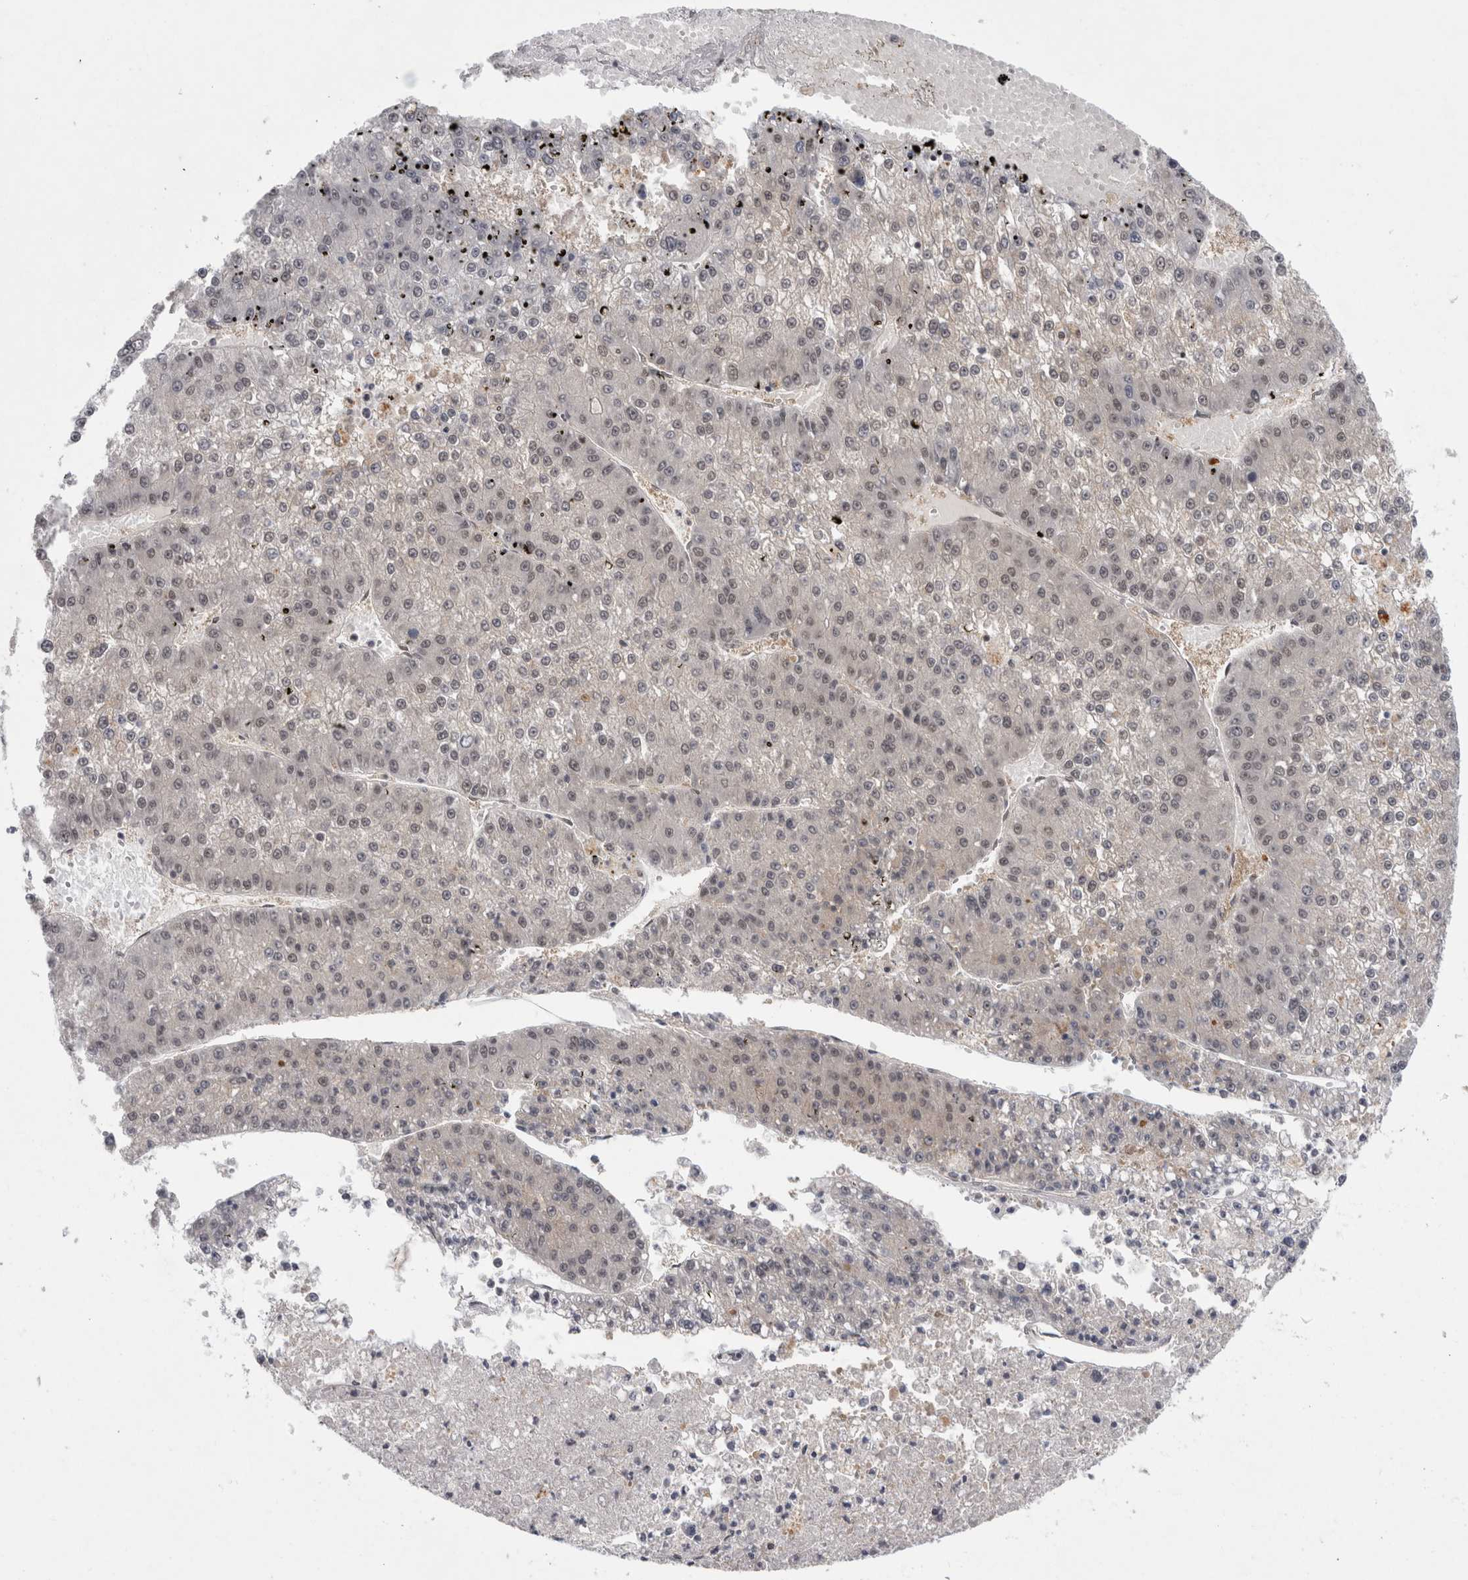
{"staining": {"intensity": "weak", "quantity": ">75%", "location": "nuclear"}, "tissue": "liver cancer", "cell_type": "Tumor cells", "image_type": "cancer", "snomed": [{"axis": "morphology", "description": "Carcinoma, Hepatocellular, NOS"}, {"axis": "topography", "description": "Liver"}], "caption": "Immunohistochemistry (IHC) staining of liver cancer (hepatocellular carcinoma), which shows low levels of weak nuclear staining in approximately >75% of tumor cells indicating weak nuclear protein expression. The staining was performed using DAB (brown) for protein detection and nuclei were counterstained in hematoxylin (blue).", "gene": "PSMB2", "patient": {"sex": "female", "age": 73}}